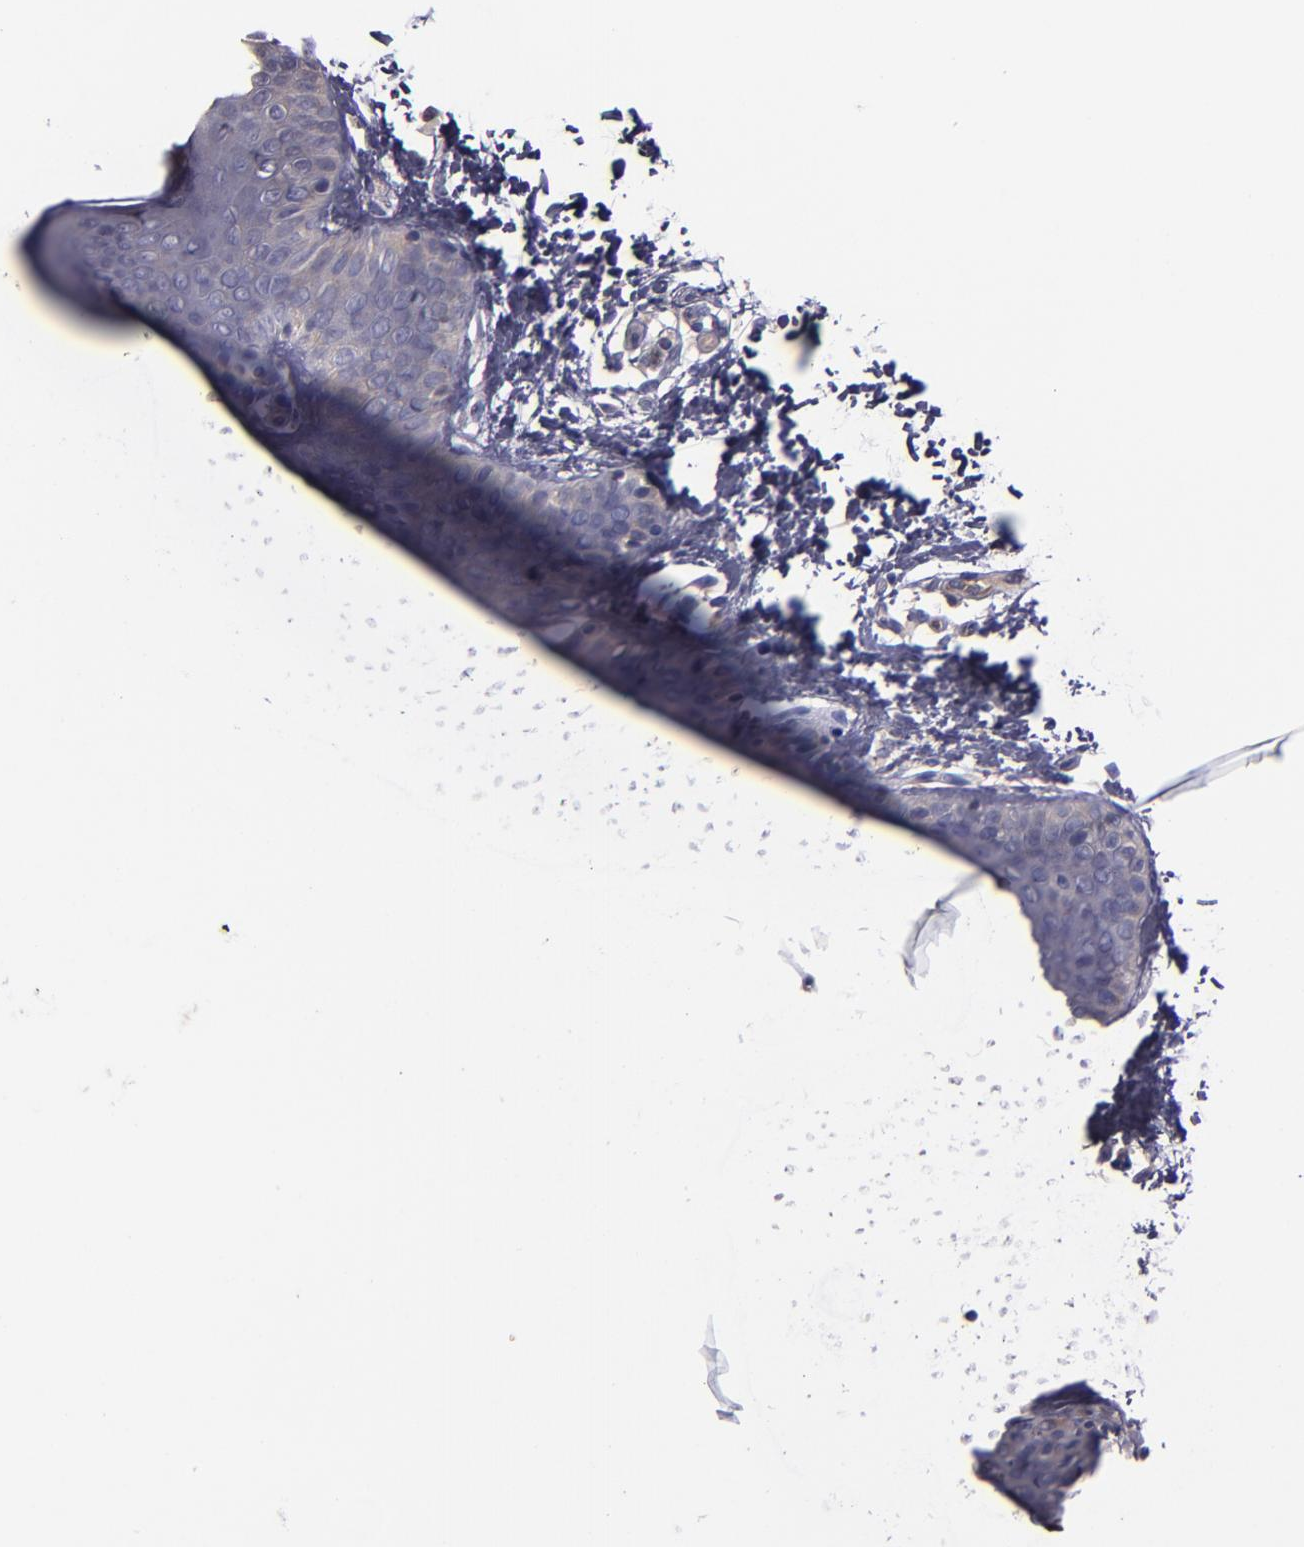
{"staining": {"intensity": "negative", "quantity": "none", "location": "none"}, "tissue": "skin", "cell_type": "Fibroblasts", "image_type": "normal", "snomed": [{"axis": "morphology", "description": "Normal tissue, NOS"}, {"axis": "topography", "description": "Skin"}], "caption": "An IHC image of normal skin is shown. There is no staining in fibroblasts of skin.", "gene": "CARS1", "patient": {"sex": "female", "age": 4}}